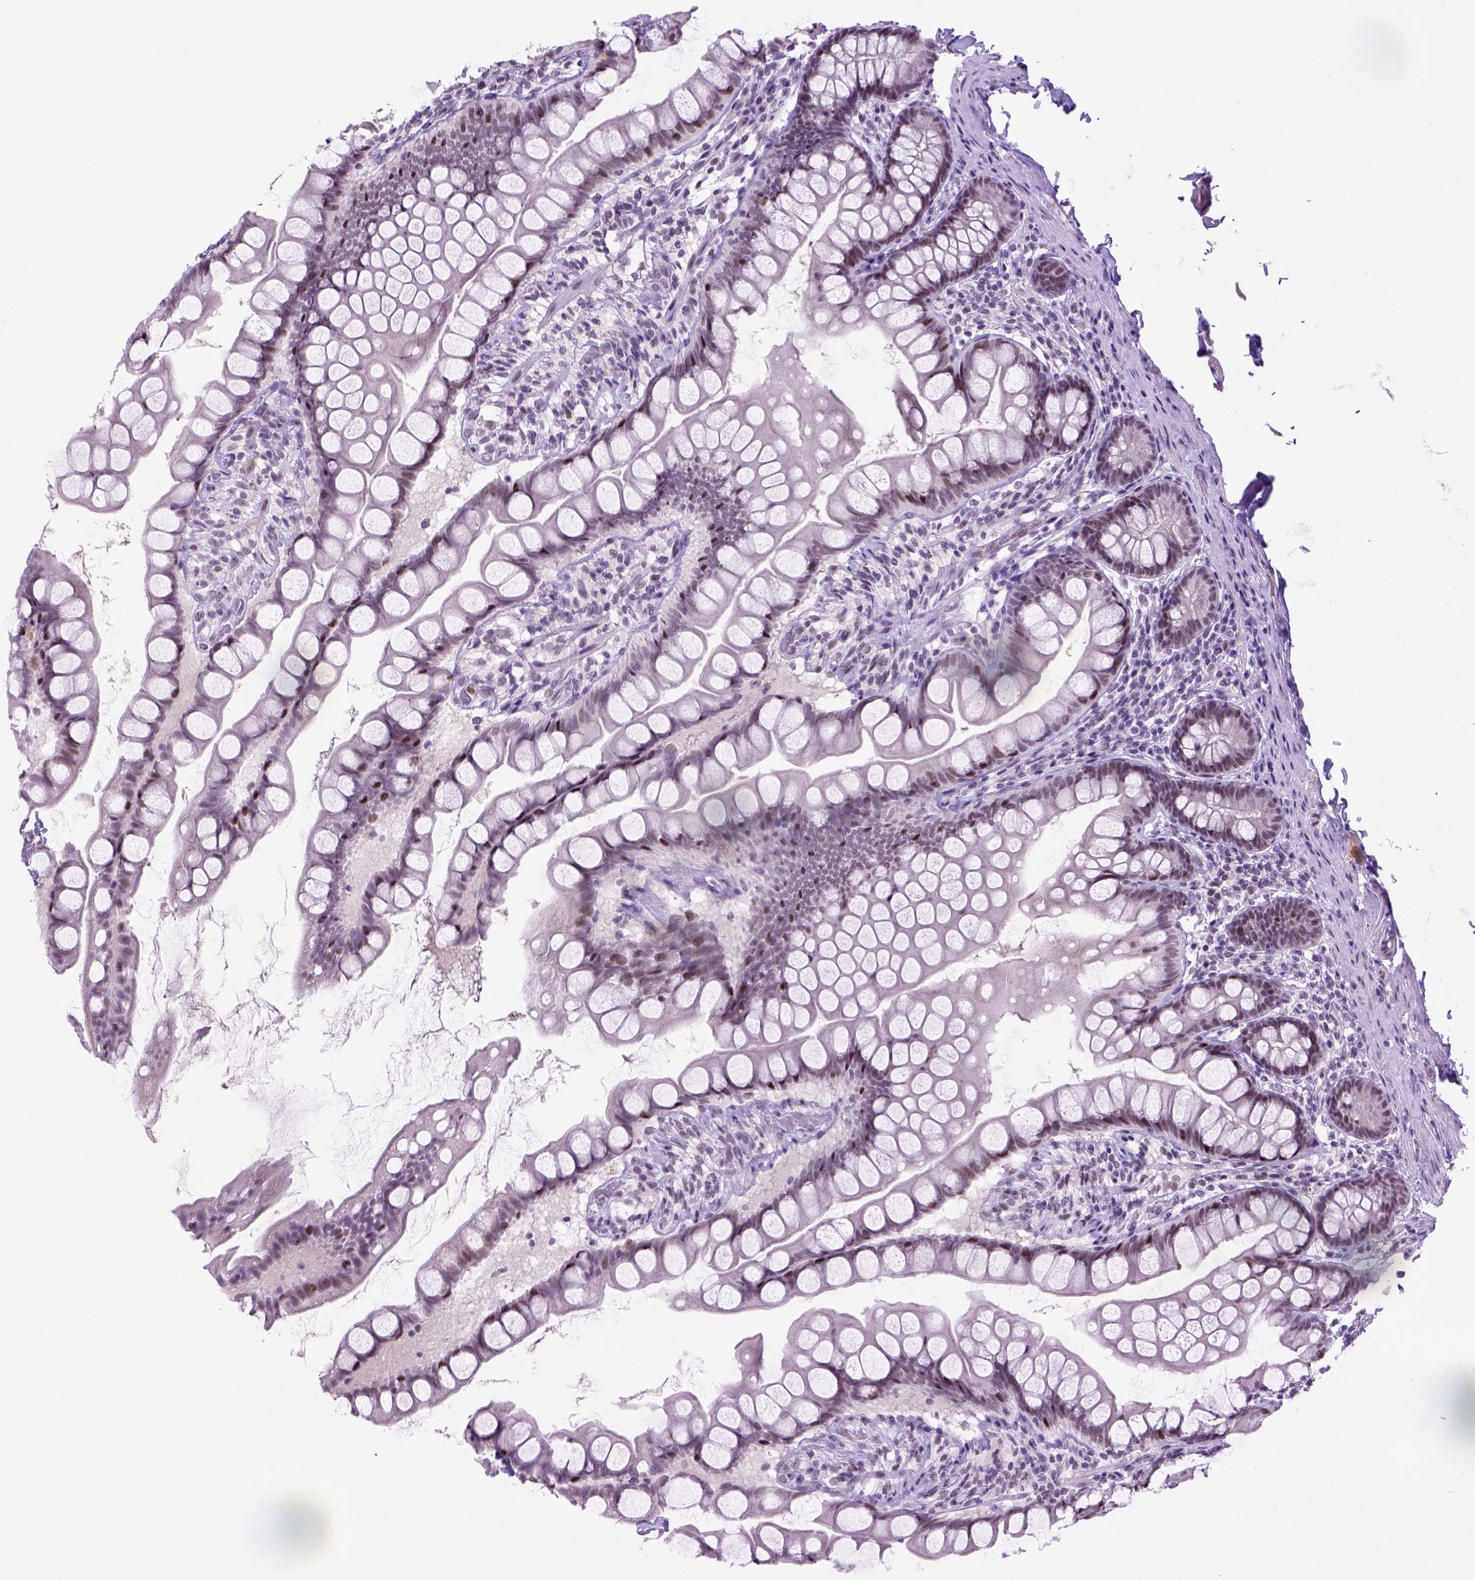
{"staining": {"intensity": "moderate", "quantity": "<25%", "location": "nuclear"}, "tissue": "small intestine", "cell_type": "Glandular cells", "image_type": "normal", "snomed": [{"axis": "morphology", "description": "Normal tissue, NOS"}, {"axis": "topography", "description": "Small intestine"}], "caption": "Human small intestine stained with a brown dye demonstrates moderate nuclear positive positivity in approximately <25% of glandular cells.", "gene": "TBPL1", "patient": {"sex": "male", "age": 70}}